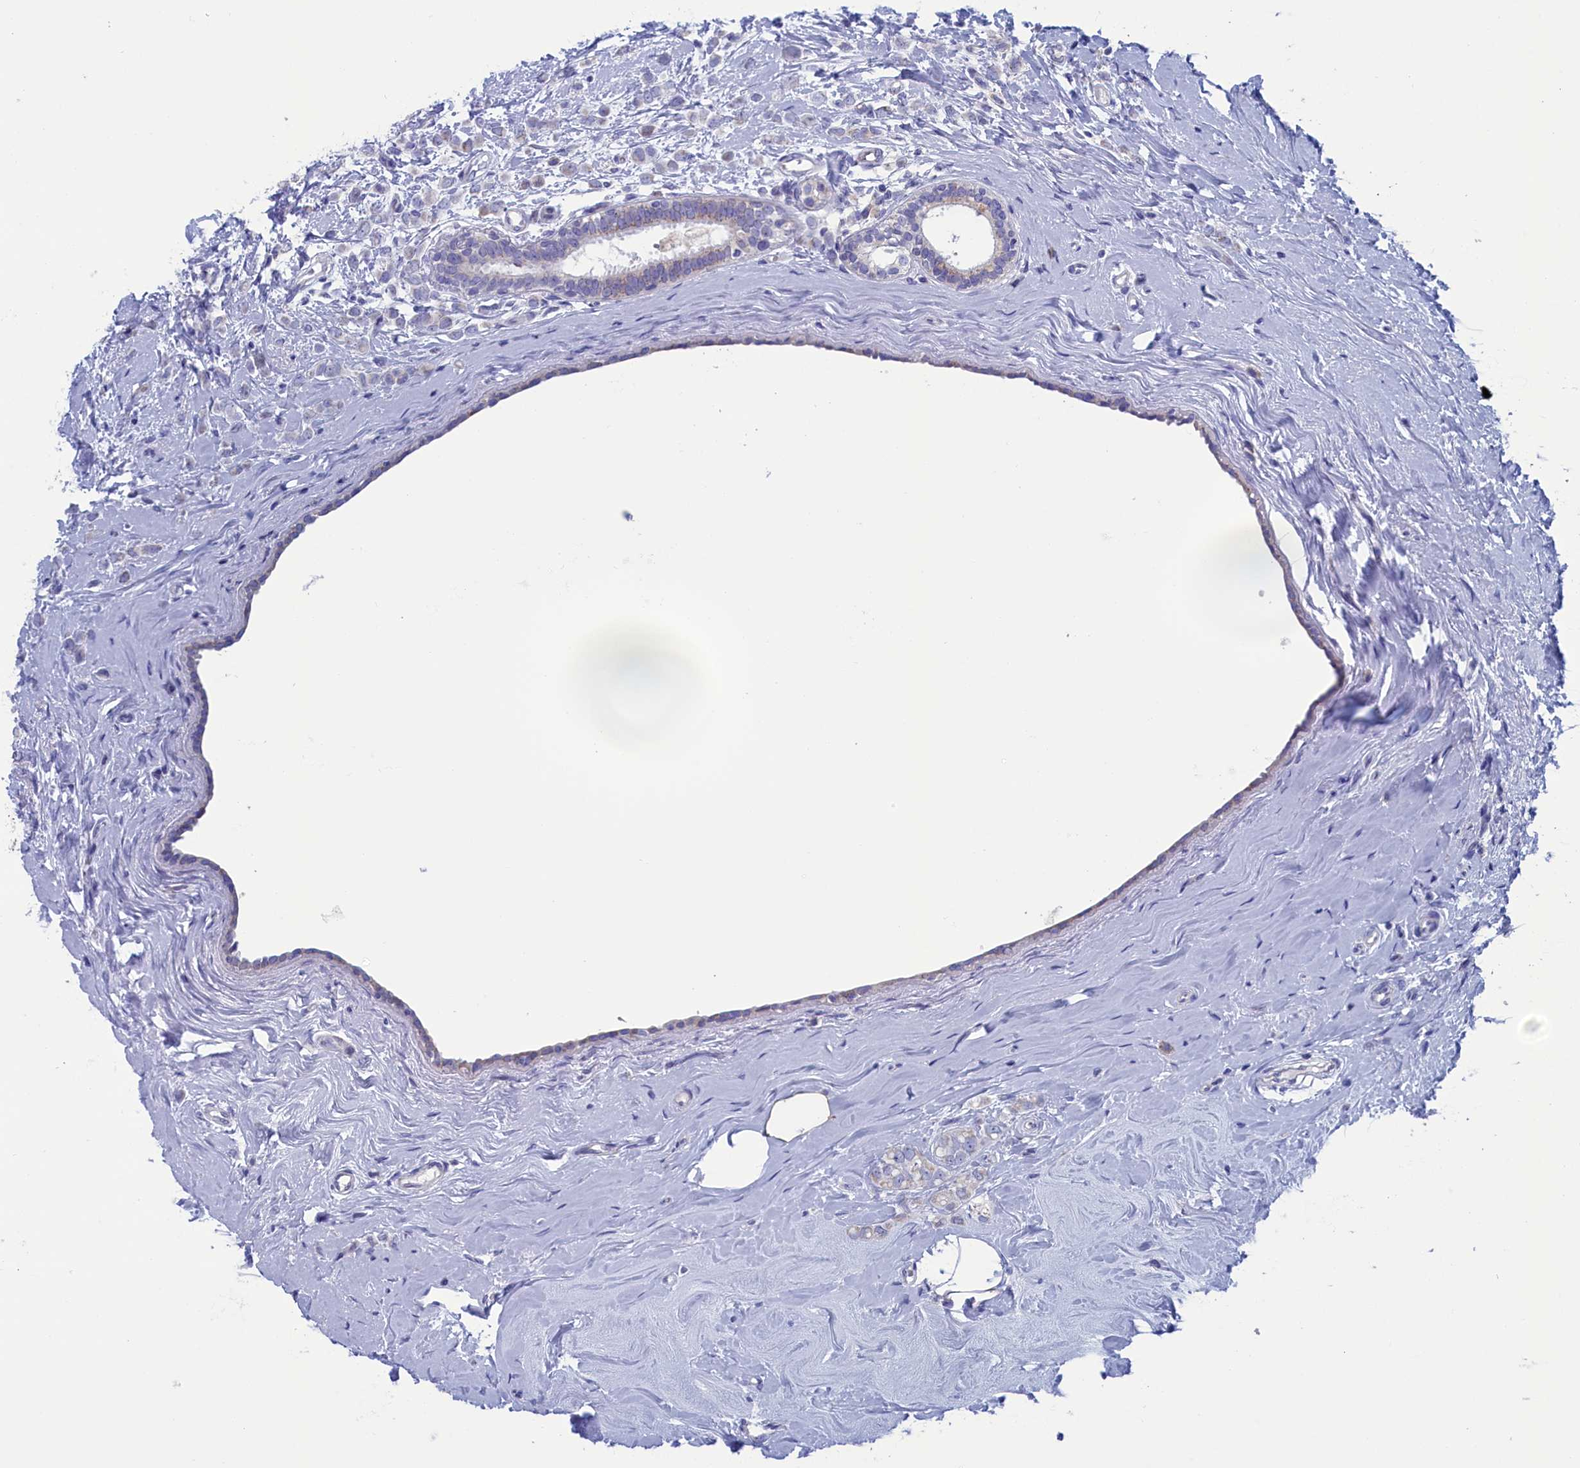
{"staining": {"intensity": "negative", "quantity": "none", "location": "none"}, "tissue": "breast cancer", "cell_type": "Tumor cells", "image_type": "cancer", "snomed": [{"axis": "morphology", "description": "Lobular carcinoma"}, {"axis": "topography", "description": "Breast"}], "caption": "Tumor cells are negative for protein expression in human breast cancer (lobular carcinoma).", "gene": "NIBAN3", "patient": {"sex": "female", "age": 47}}